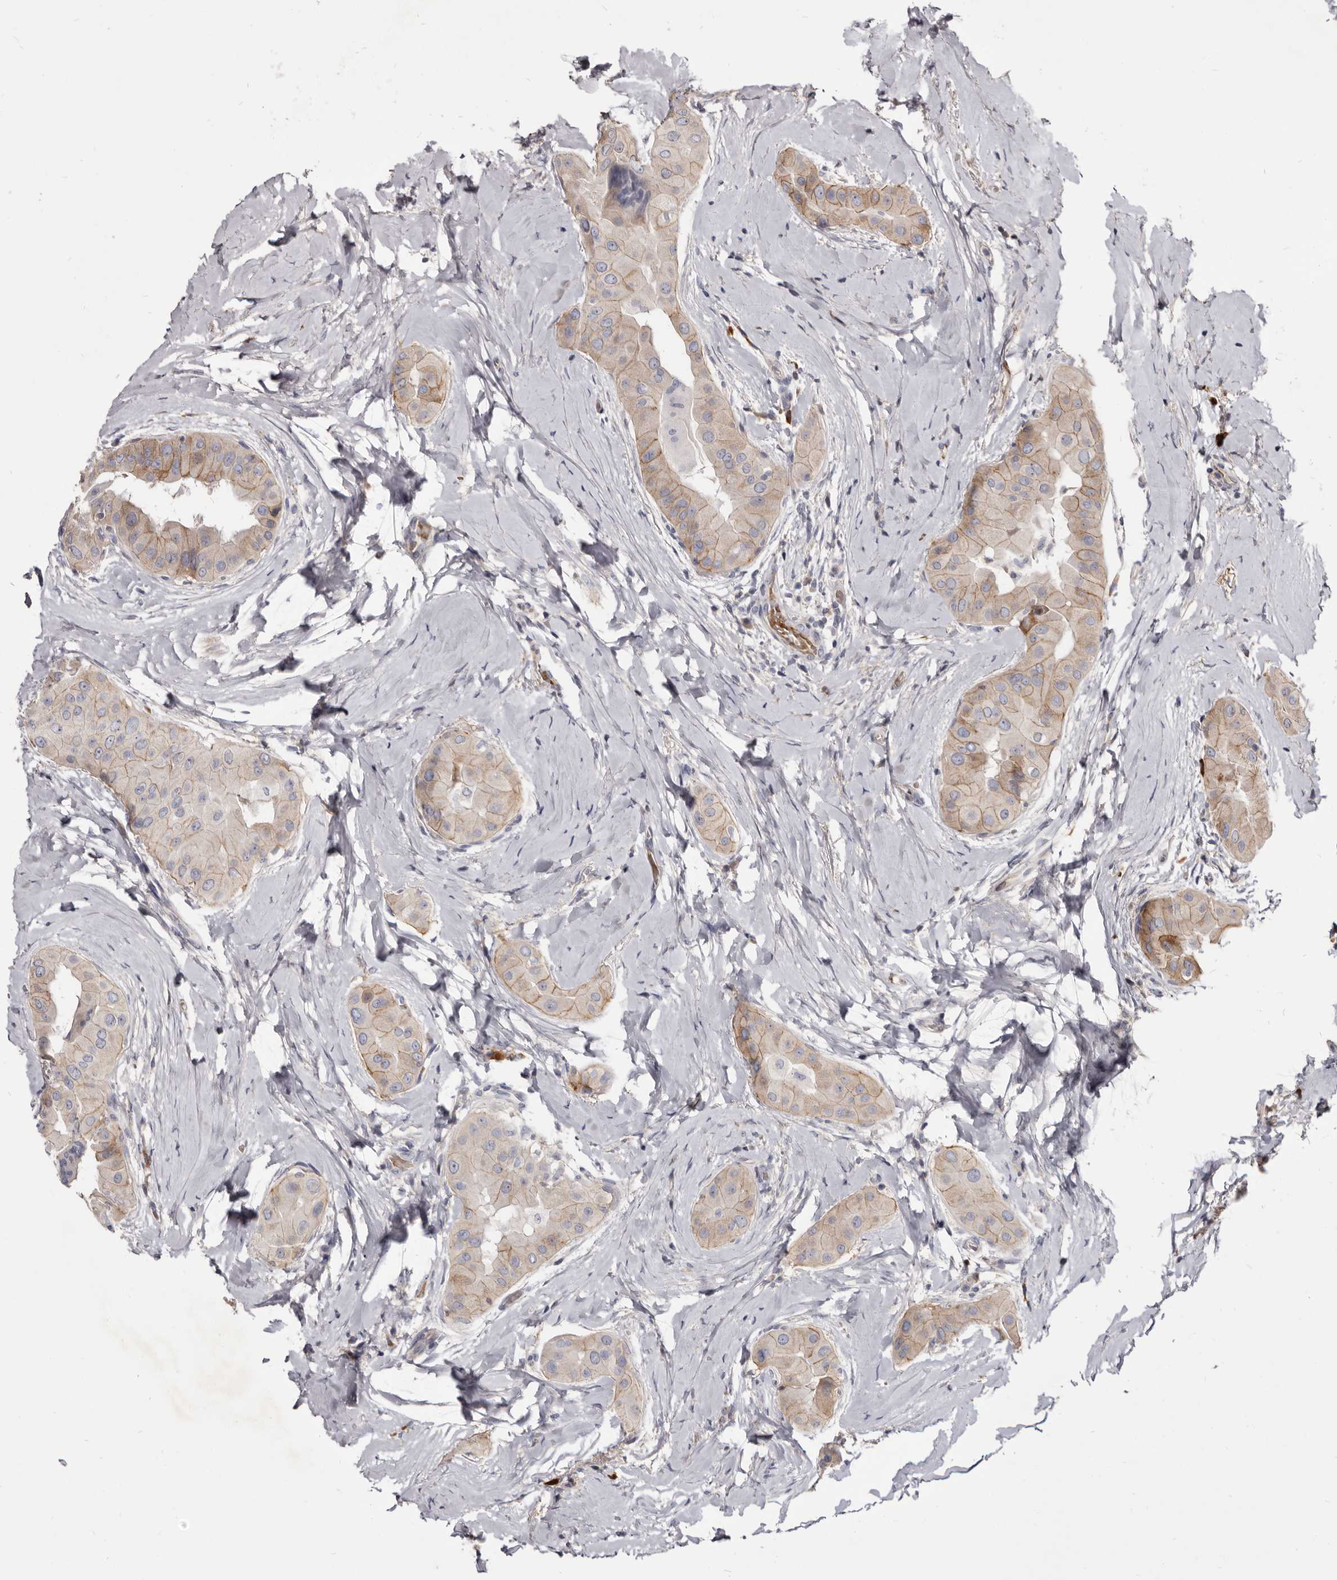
{"staining": {"intensity": "moderate", "quantity": ">75%", "location": "cytoplasmic/membranous"}, "tissue": "thyroid cancer", "cell_type": "Tumor cells", "image_type": "cancer", "snomed": [{"axis": "morphology", "description": "Papillary adenocarcinoma, NOS"}, {"axis": "topography", "description": "Thyroid gland"}], "caption": "Tumor cells display medium levels of moderate cytoplasmic/membranous positivity in about >75% of cells in human thyroid cancer.", "gene": "FAS", "patient": {"sex": "male", "age": 33}}